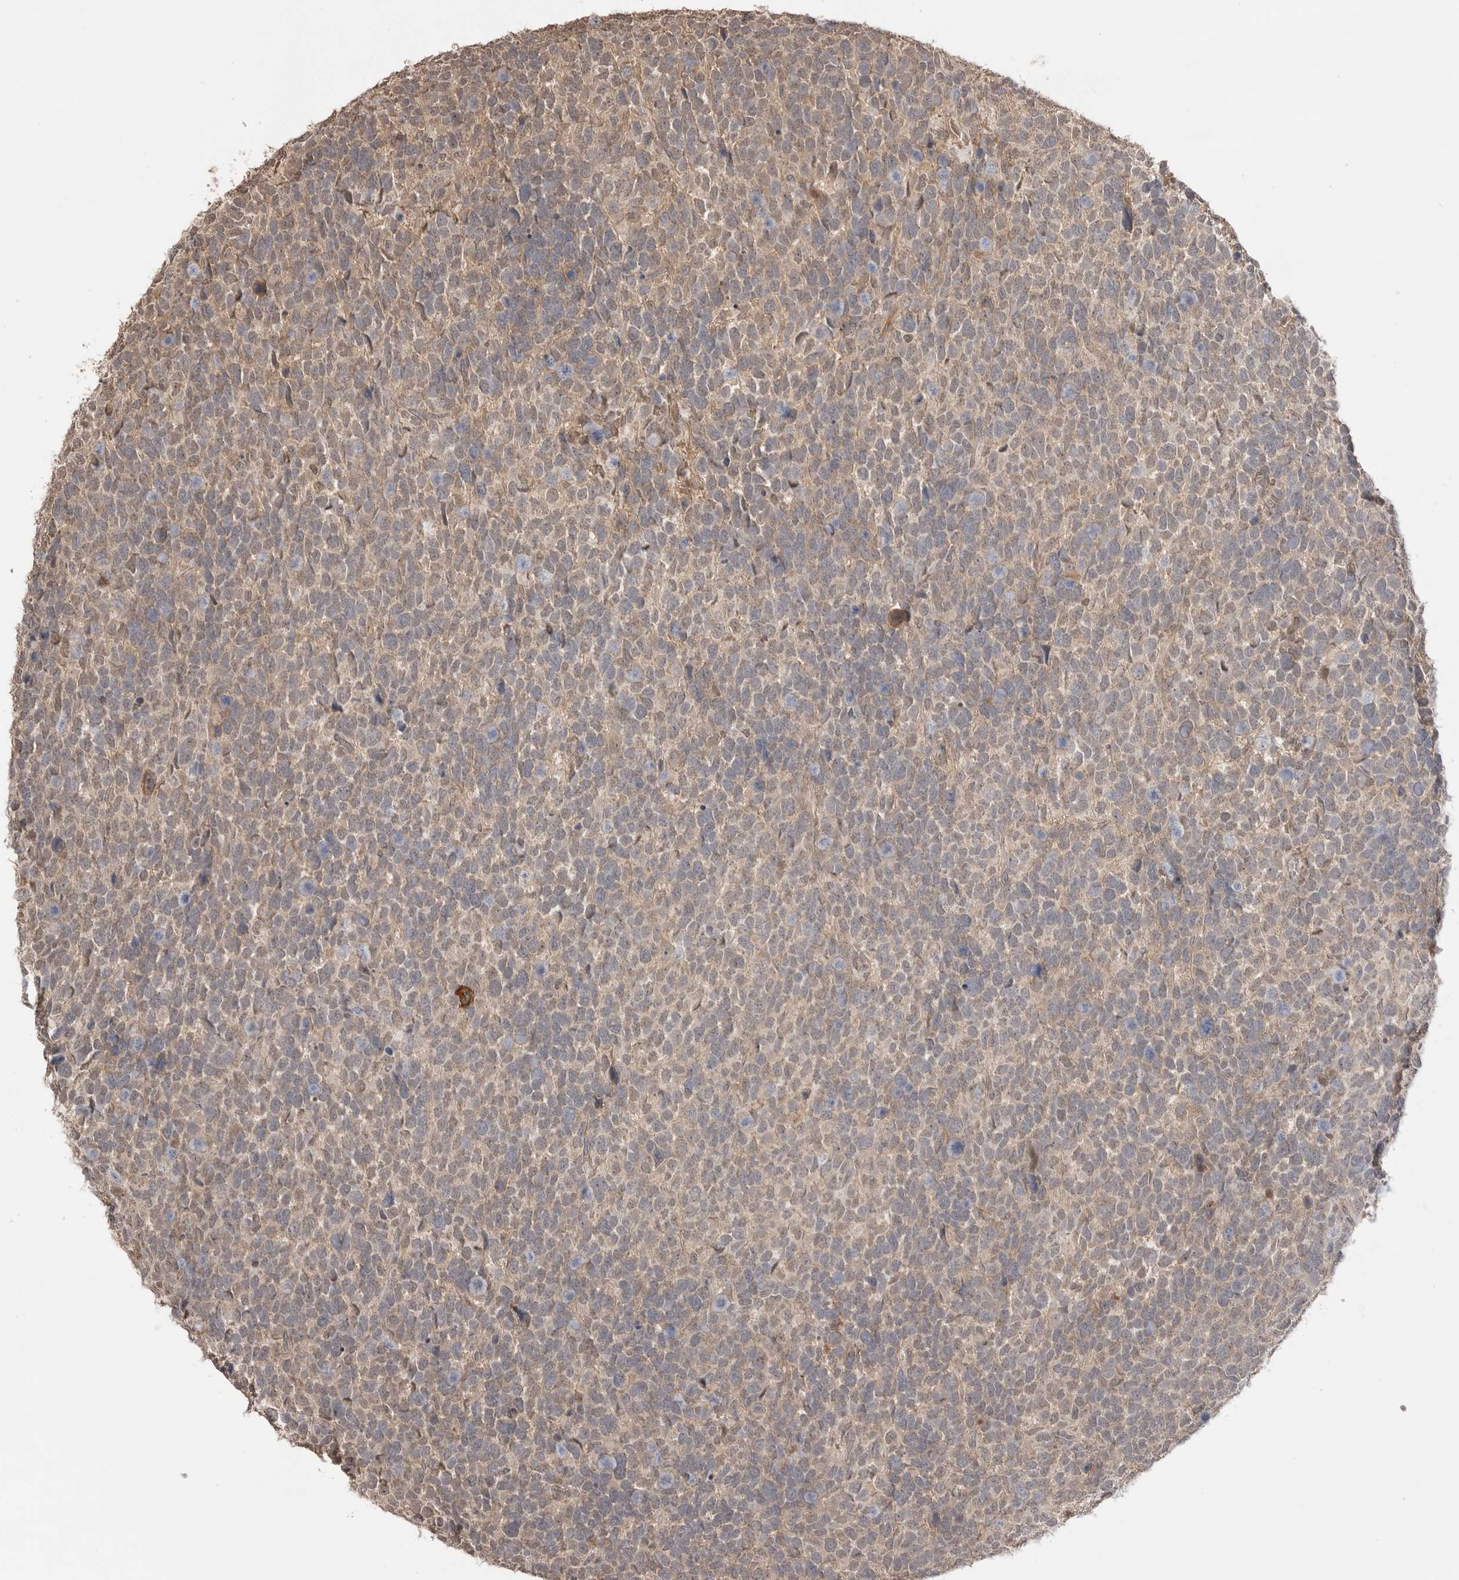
{"staining": {"intensity": "weak", "quantity": "25%-75%", "location": "cytoplasmic/membranous"}, "tissue": "urothelial cancer", "cell_type": "Tumor cells", "image_type": "cancer", "snomed": [{"axis": "morphology", "description": "Urothelial carcinoma, High grade"}, {"axis": "topography", "description": "Urinary bladder"}], "caption": "Urothelial cancer was stained to show a protein in brown. There is low levels of weak cytoplasmic/membranous positivity in about 25%-75% of tumor cells.", "gene": "ASPSCR1", "patient": {"sex": "female", "age": 82}}